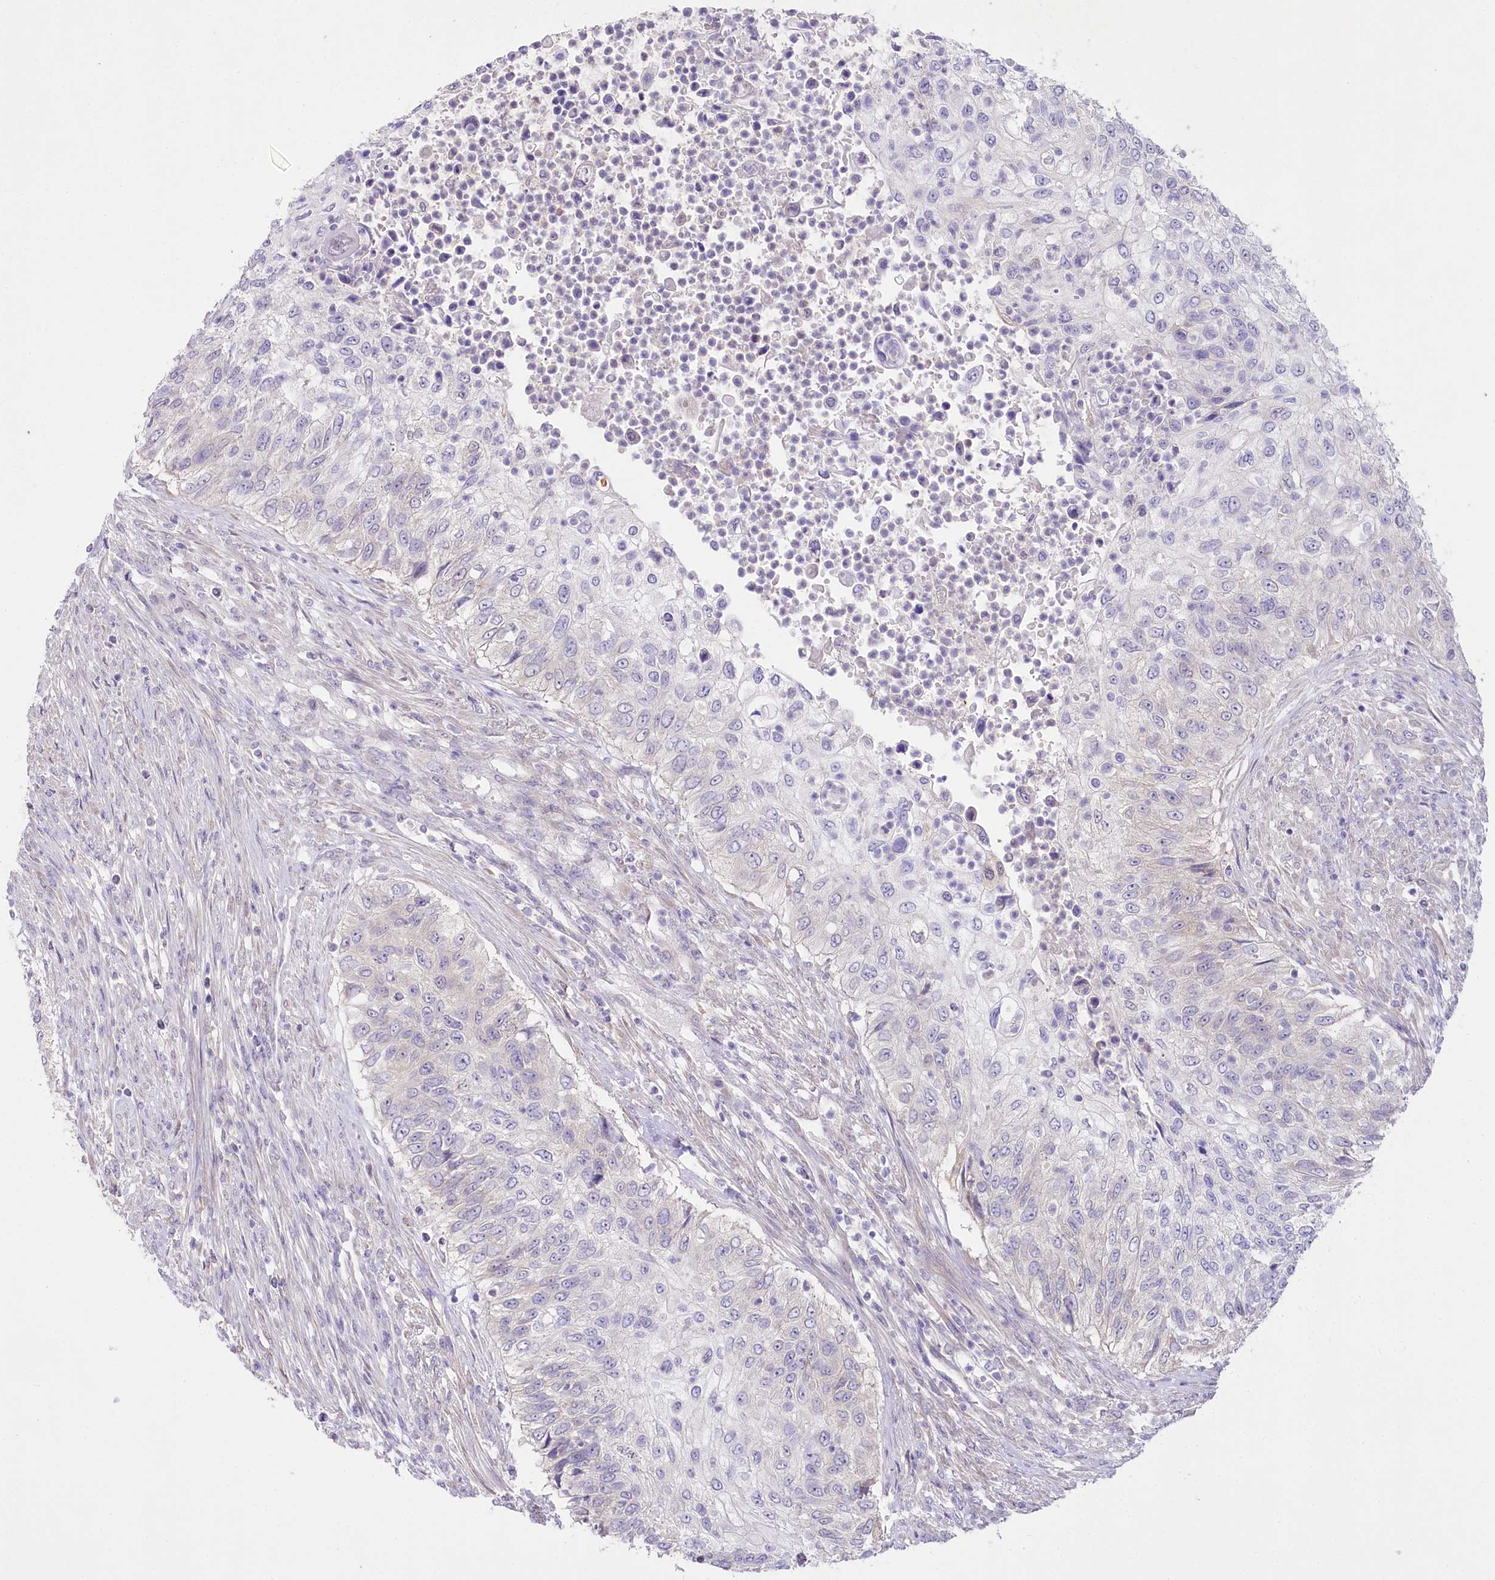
{"staining": {"intensity": "negative", "quantity": "none", "location": "none"}, "tissue": "urothelial cancer", "cell_type": "Tumor cells", "image_type": "cancer", "snomed": [{"axis": "morphology", "description": "Urothelial carcinoma, High grade"}, {"axis": "topography", "description": "Urinary bladder"}], "caption": "This is a photomicrograph of IHC staining of high-grade urothelial carcinoma, which shows no positivity in tumor cells.", "gene": "MYOZ1", "patient": {"sex": "female", "age": 60}}